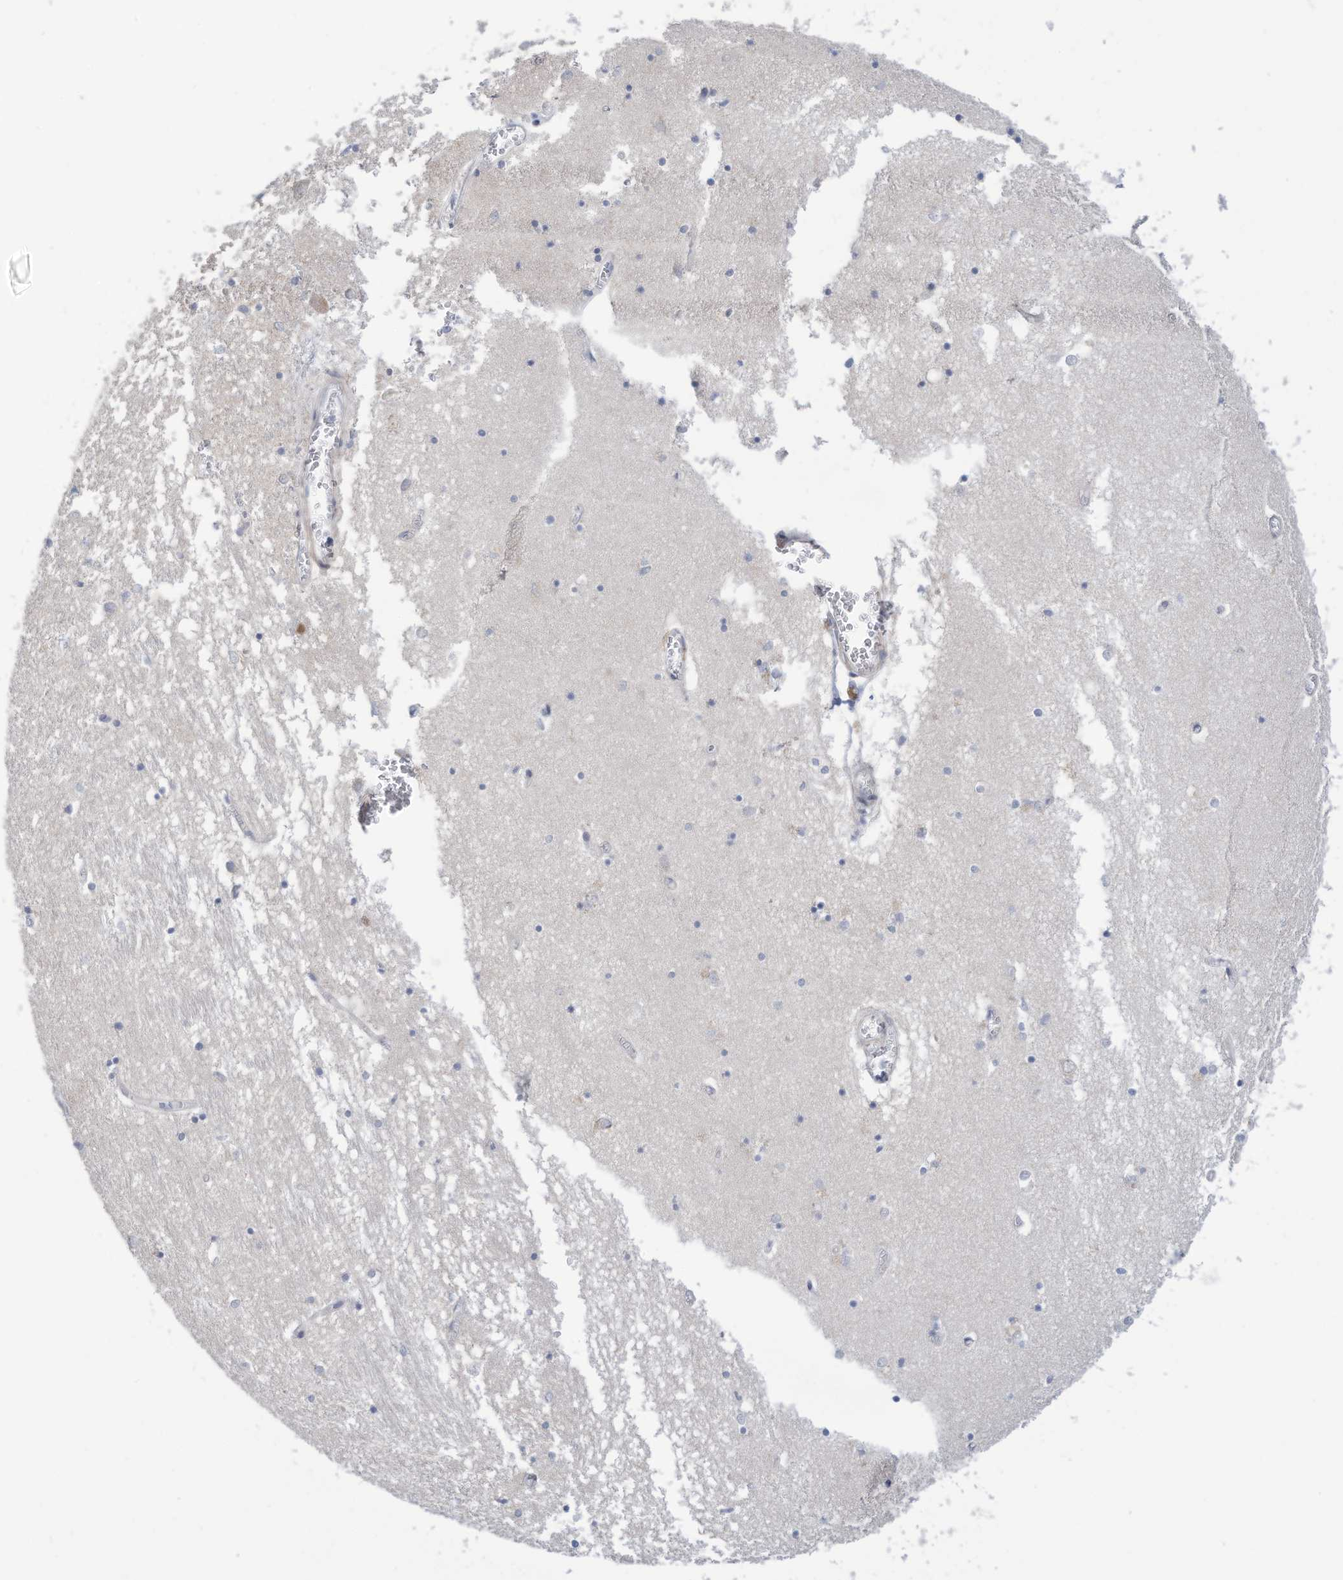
{"staining": {"intensity": "negative", "quantity": "none", "location": "none"}, "tissue": "hippocampus", "cell_type": "Glial cells", "image_type": "normal", "snomed": [{"axis": "morphology", "description": "Normal tissue, NOS"}, {"axis": "topography", "description": "Hippocampus"}], "caption": "Hippocampus was stained to show a protein in brown. There is no significant expression in glial cells. (Stains: DAB IHC with hematoxylin counter stain, Microscopy: brightfield microscopy at high magnification).", "gene": "ZNF292", "patient": {"sex": "male", "age": 70}}